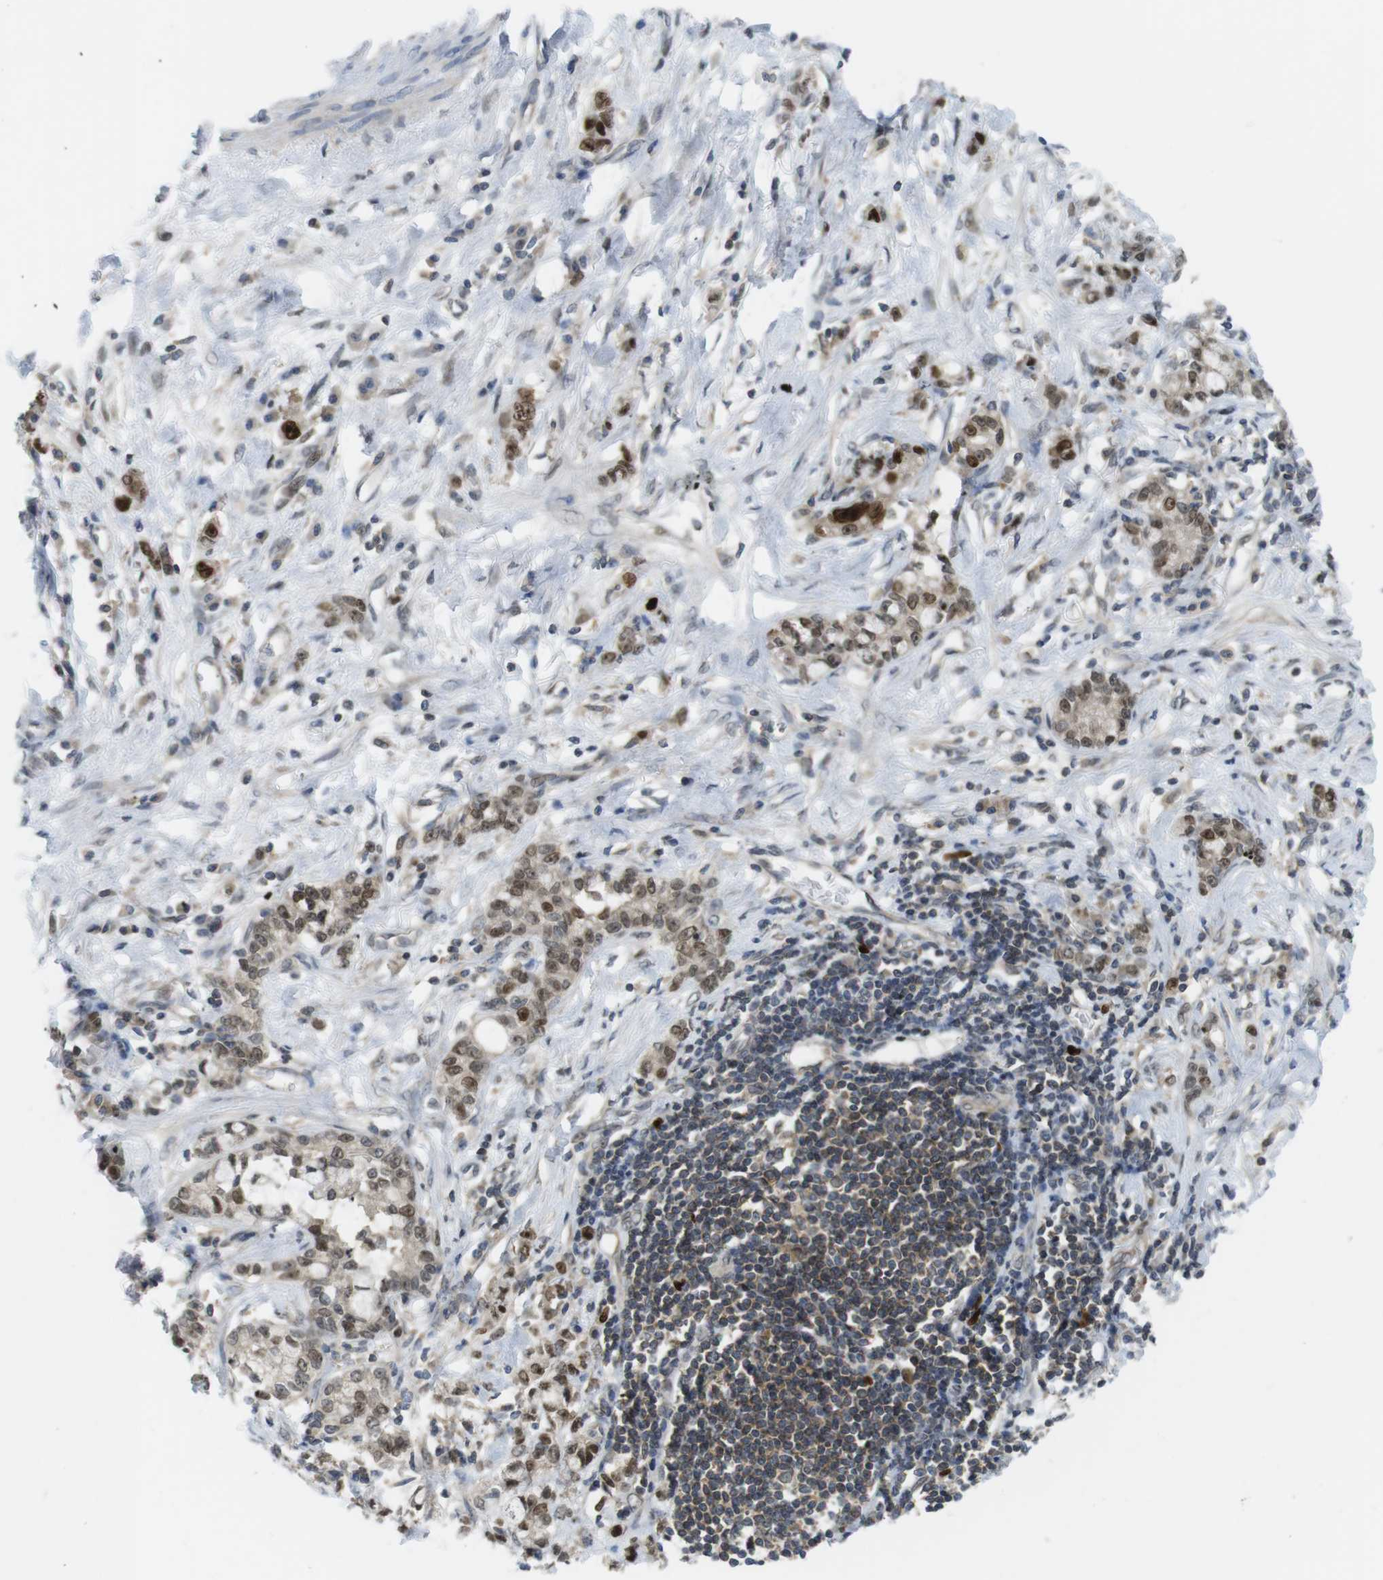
{"staining": {"intensity": "moderate", "quantity": ">75%", "location": "nuclear"}, "tissue": "stomach cancer", "cell_type": "Tumor cells", "image_type": "cancer", "snomed": [{"axis": "morphology", "description": "Adenocarcinoma, NOS"}, {"axis": "topography", "description": "Stomach, lower"}], "caption": "Human stomach adenocarcinoma stained with a protein marker exhibits moderate staining in tumor cells.", "gene": "RCC1", "patient": {"sex": "male", "age": 88}}